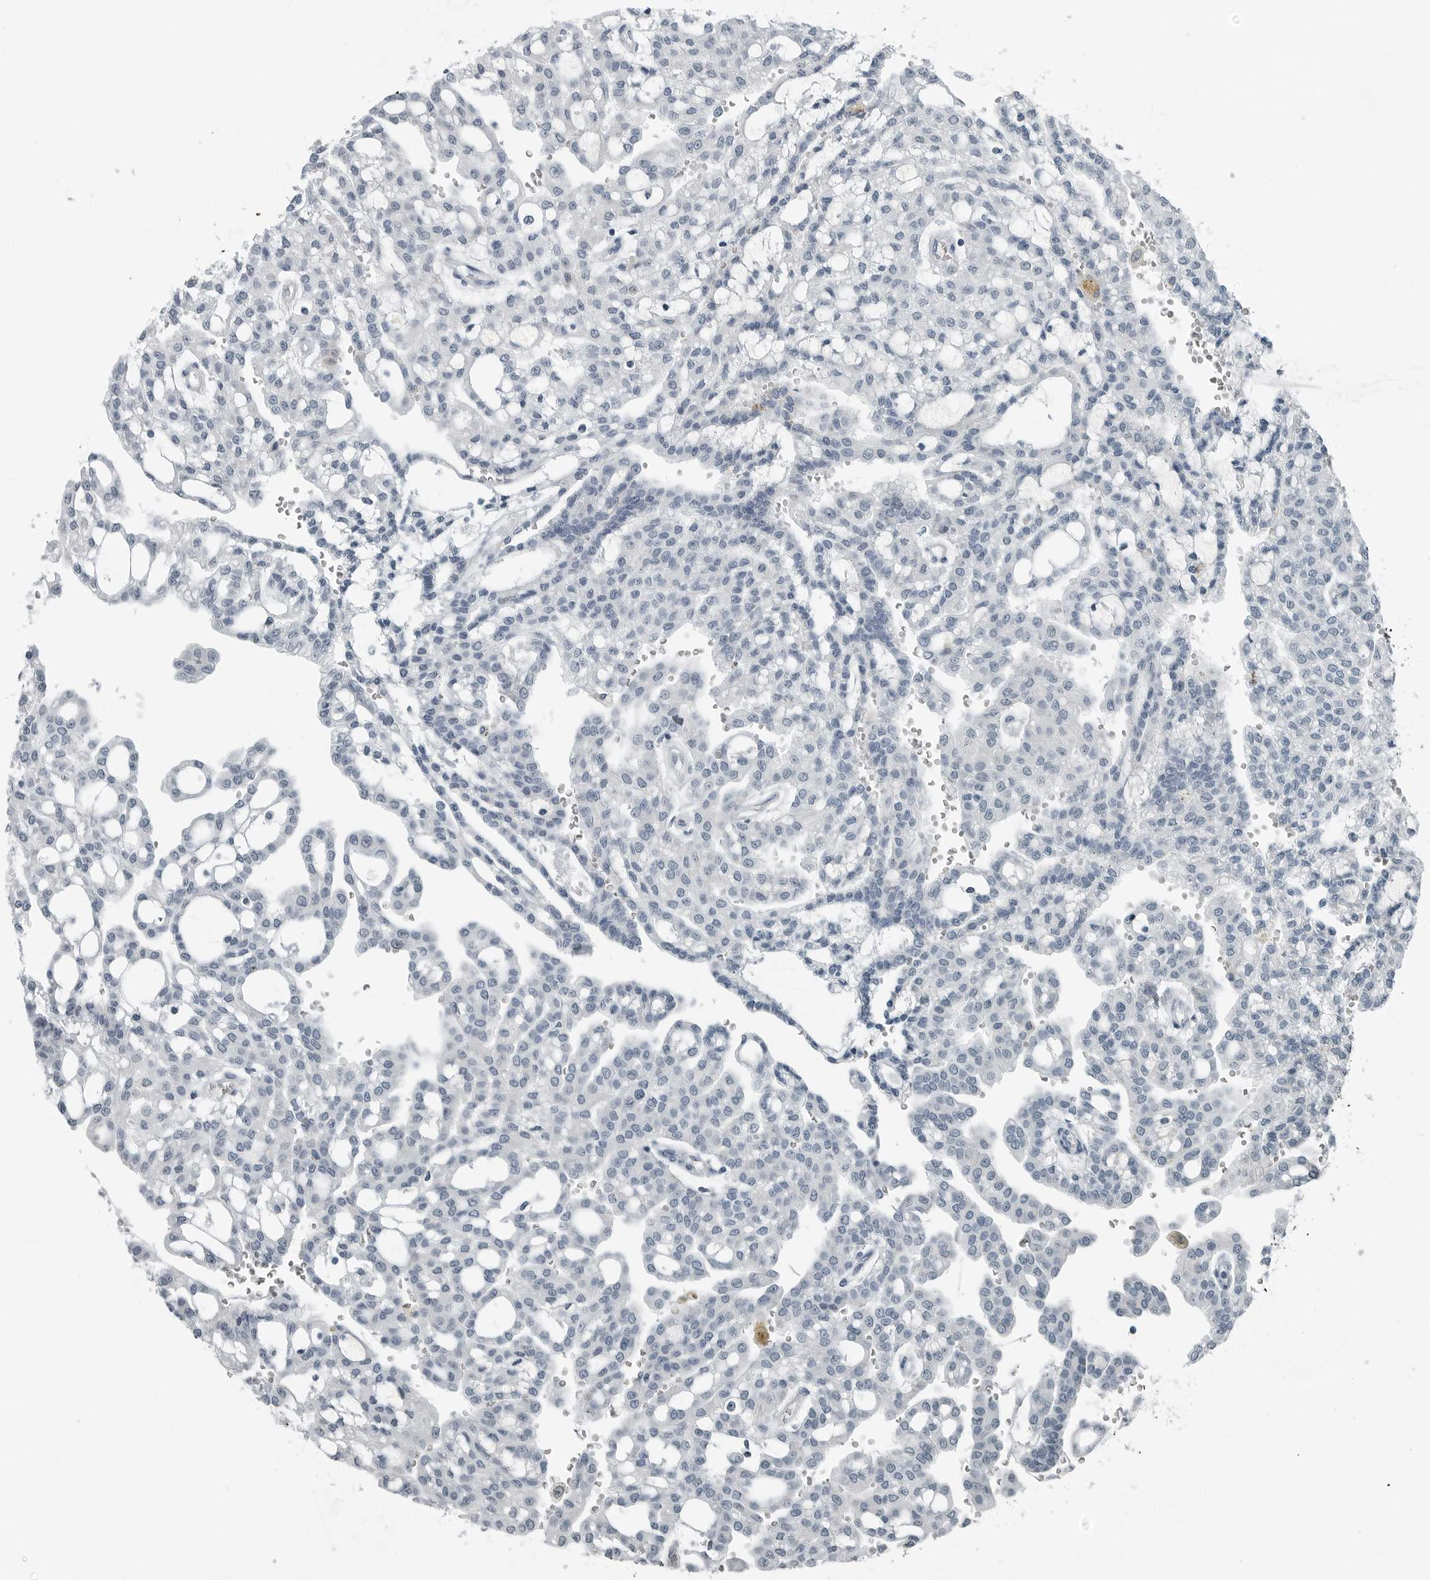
{"staining": {"intensity": "negative", "quantity": "none", "location": "none"}, "tissue": "renal cancer", "cell_type": "Tumor cells", "image_type": "cancer", "snomed": [{"axis": "morphology", "description": "Adenocarcinoma, NOS"}, {"axis": "topography", "description": "Kidney"}], "caption": "A high-resolution micrograph shows immunohistochemistry (IHC) staining of adenocarcinoma (renal), which exhibits no significant expression in tumor cells. (Brightfield microscopy of DAB immunohistochemistry (IHC) at high magnification).", "gene": "ZPBP2", "patient": {"sex": "male", "age": 63}}